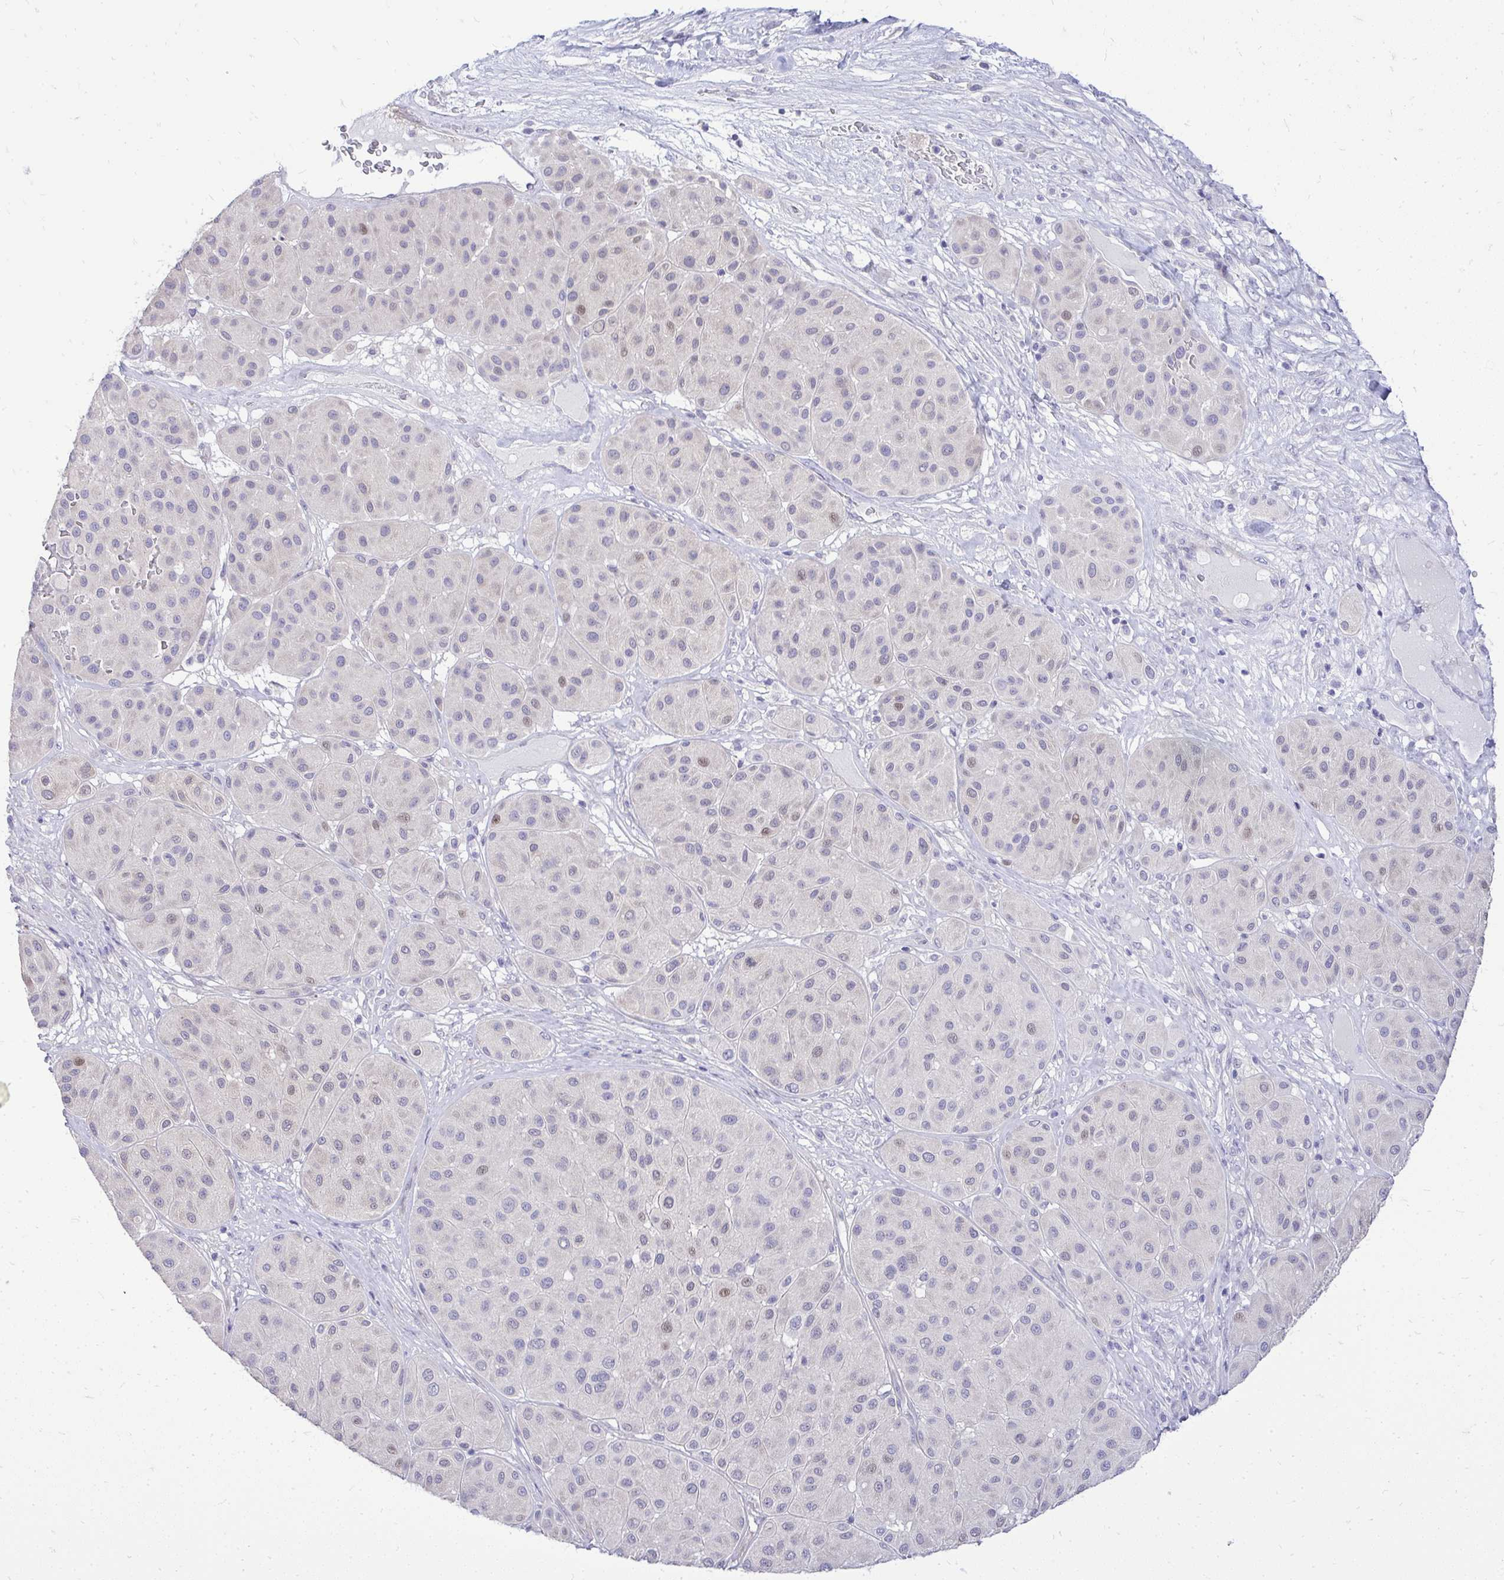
{"staining": {"intensity": "moderate", "quantity": "<25%", "location": "nuclear"}, "tissue": "melanoma", "cell_type": "Tumor cells", "image_type": "cancer", "snomed": [{"axis": "morphology", "description": "Malignant melanoma, Metastatic site"}, {"axis": "topography", "description": "Smooth muscle"}], "caption": "Malignant melanoma (metastatic site) stained for a protein (brown) demonstrates moderate nuclear positive positivity in approximately <25% of tumor cells.", "gene": "OR8D1", "patient": {"sex": "male", "age": 41}}